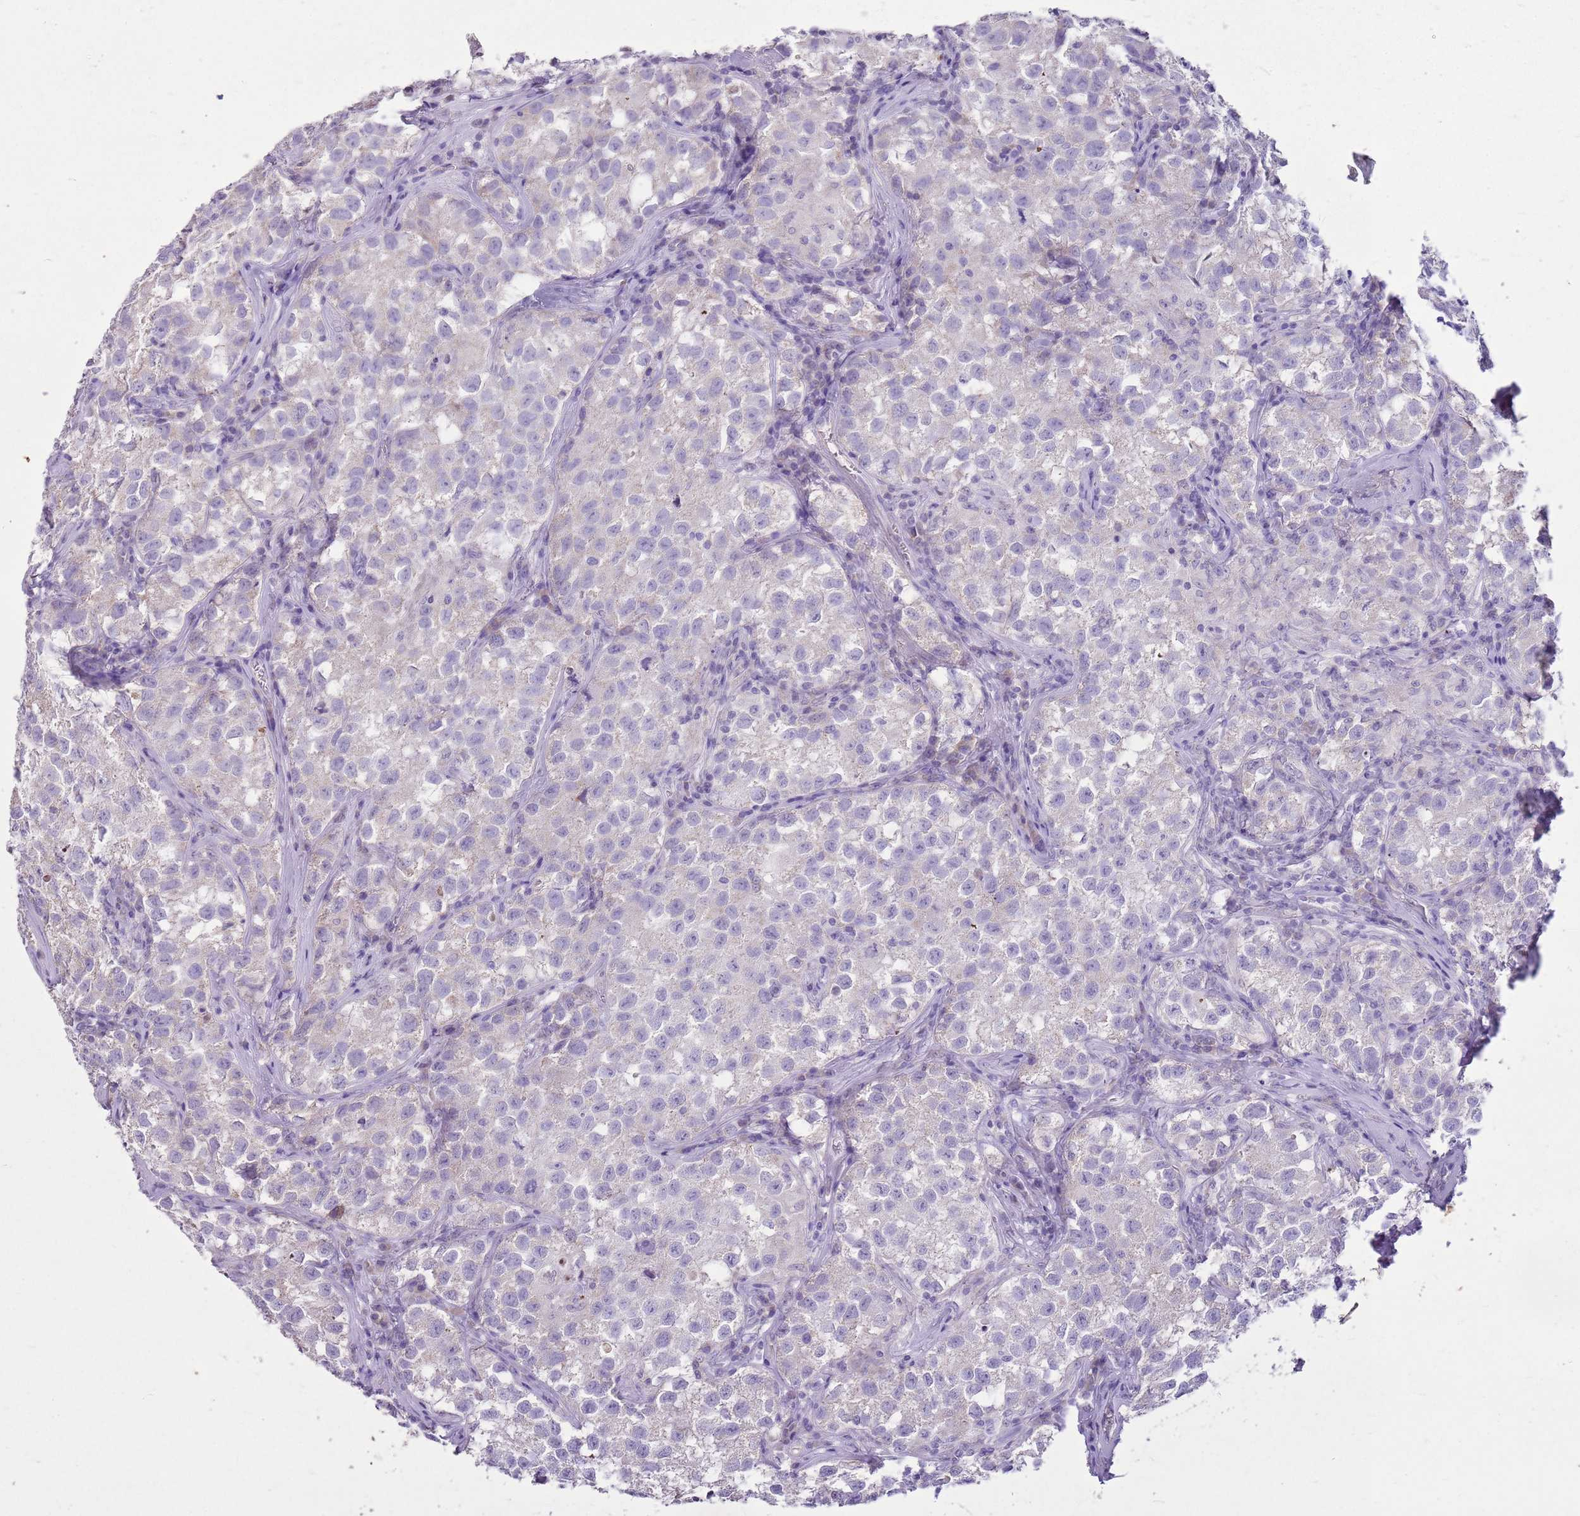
{"staining": {"intensity": "negative", "quantity": "none", "location": "none"}, "tissue": "testis cancer", "cell_type": "Tumor cells", "image_type": "cancer", "snomed": [{"axis": "morphology", "description": "Seminoma, NOS"}, {"axis": "morphology", "description": "Carcinoma, Embryonal, NOS"}, {"axis": "topography", "description": "Testis"}], "caption": "Testis cancer stained for a protein using immunohistochemistry demonstrates no expression tumor cells.", "gene": "FABP2", "patient": {"sex": "male", "age": 43}}